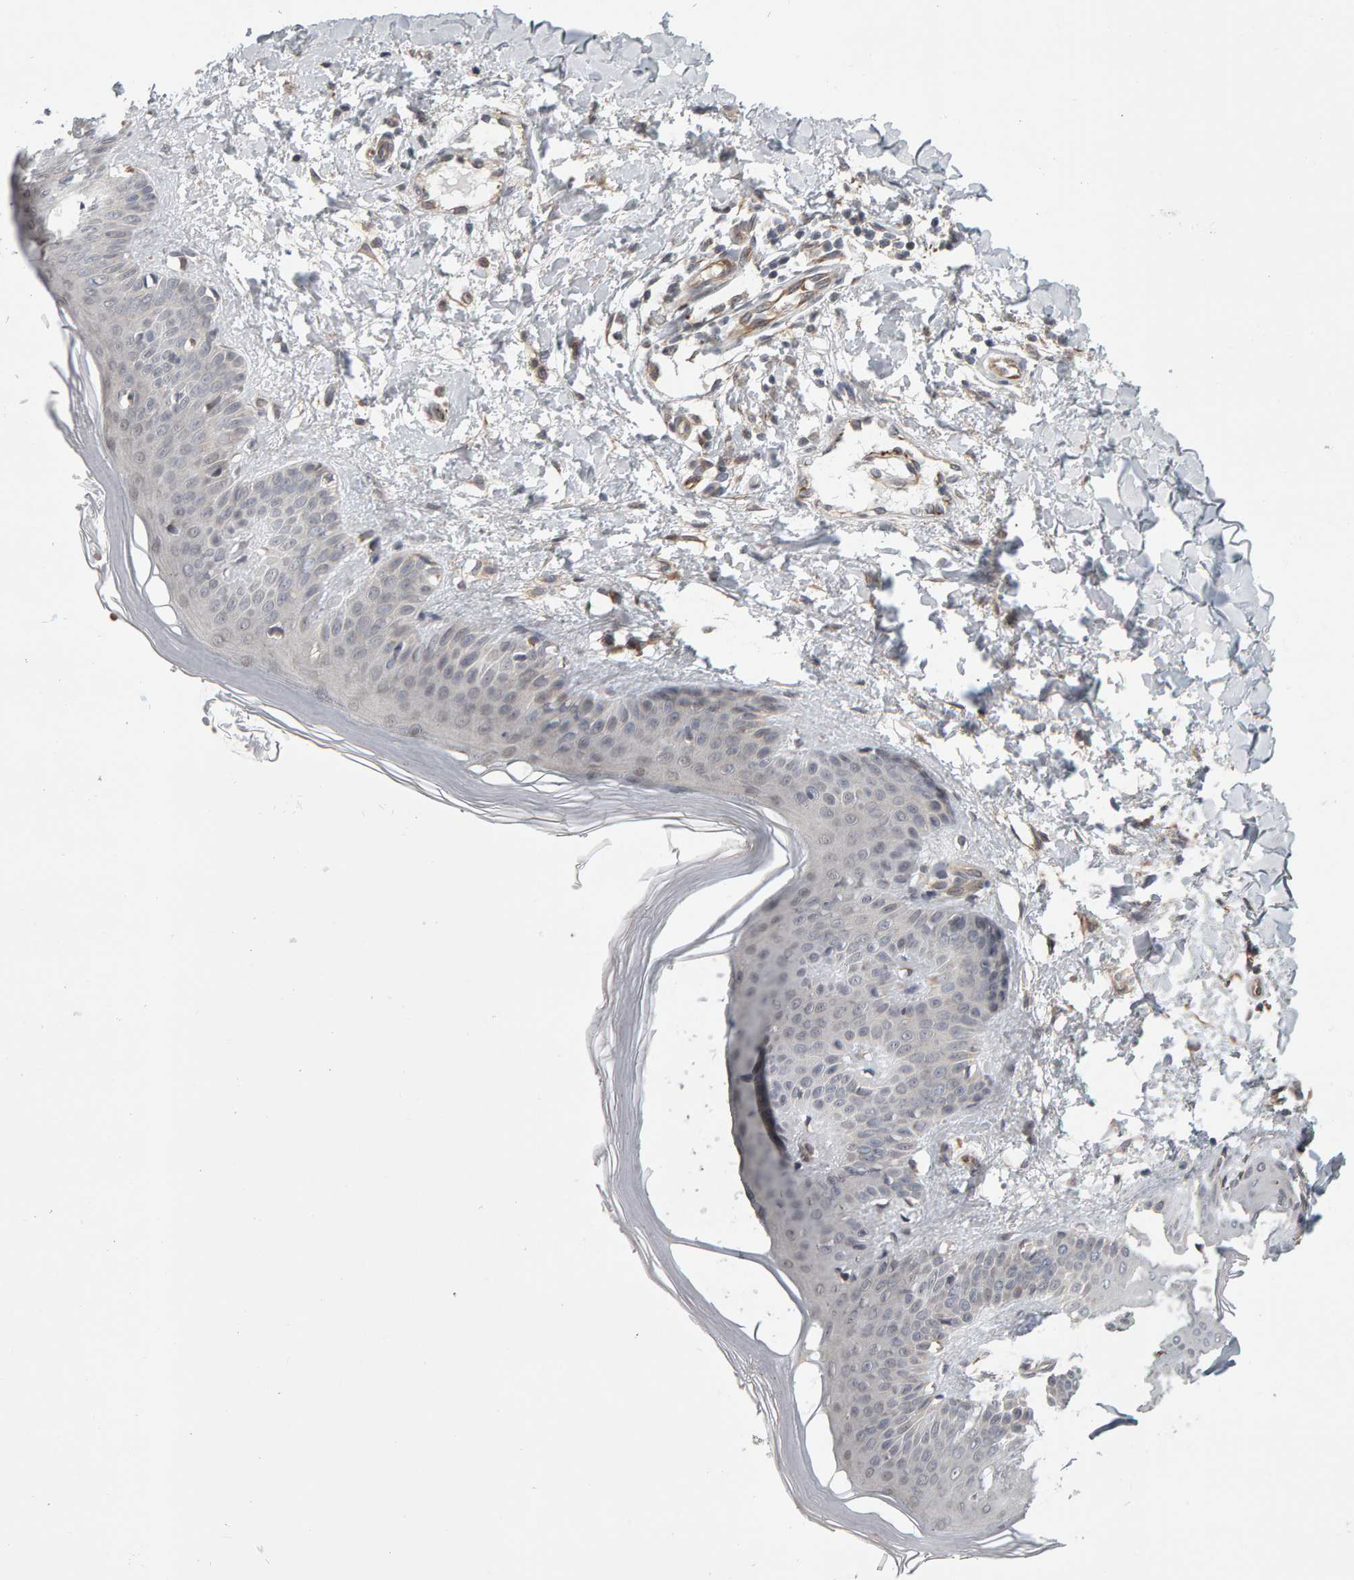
{"staining": {"intensity": "weak", "quantity": ">75%", "location": "cytoplasmic/membranous"}, "tissue": "skin", "cell_type": "Fibroblasts", "image_type": "normal", "snomed": [{"axis": "morphology", "description": "Normal tissue, NOS"}, {"axis": "morphology", "description": "Malignant melanoma, Metastatic site"}, {"axis": "topography", "description": "Skin"}], "caption": "Immunohistochemistry (IHC) image of benign skin: skin stained using immunohistochemistry (IHC) shows low levels of weak protein expression localized specifically in the cytoplasmic/membranous of fibroblasts, appearing as a cytoplasmic/membranous brown color.", "gene": "DAP3", "patient": {"sex": "male", "age": 41}}